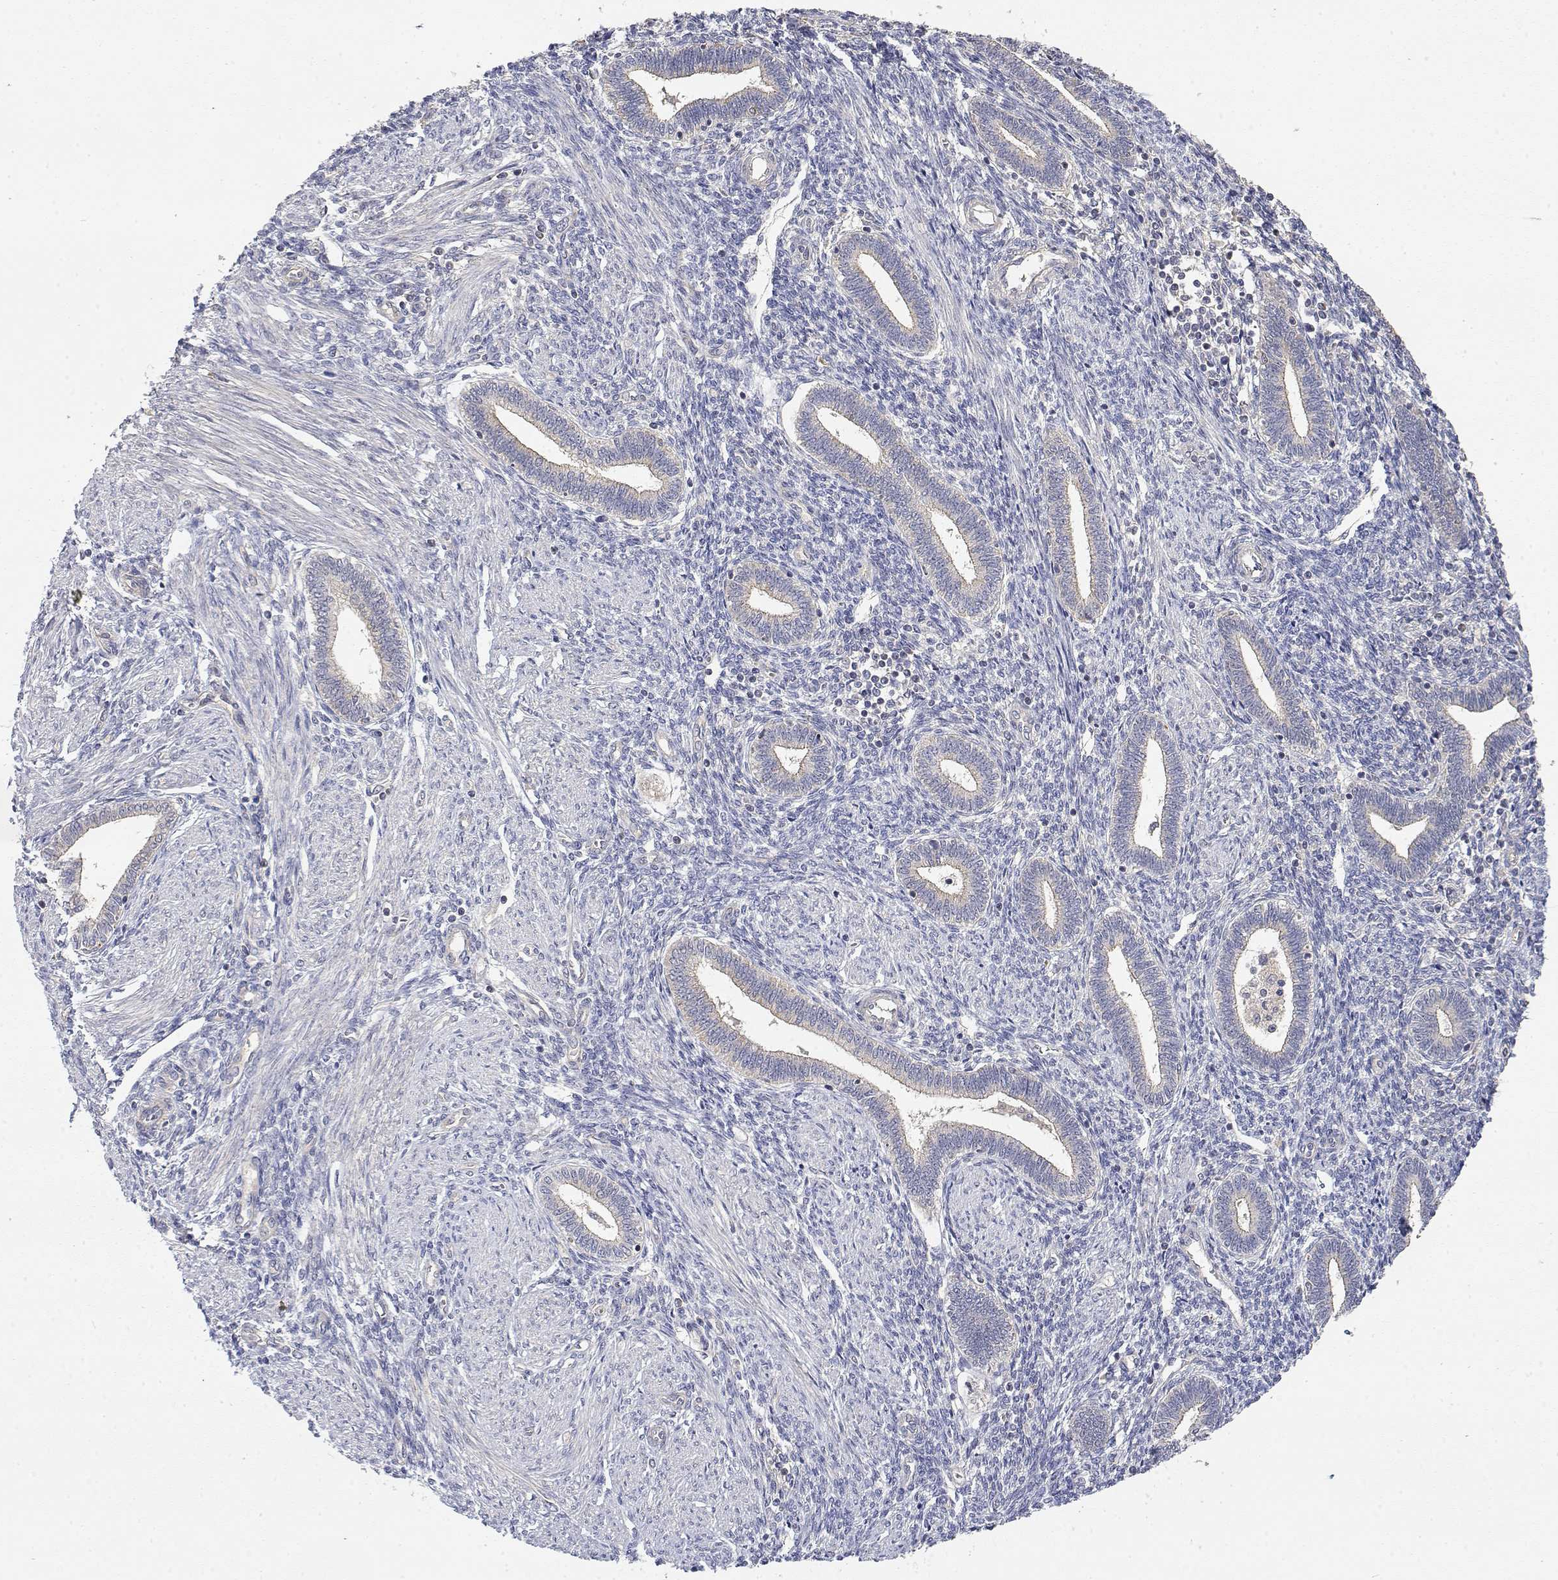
{"staining": {"intensity": "negative", "quantity": "none", "location": "none"}, "tissue": "endometrium", "cell_type": "Cells in endometrial stroma", "image_type": "normal", "snomed": [{"axis": "morphology", "description": "Normal tissue, NOS"}, {"axis": "topography", "description": "Endometrium"}], "caption": "This is an IHC micrograph of normal endometrium. There is no staining in cells in endometrial stroma.", "gene": "LONRF3", "patient": {"sex": "female", "age": 42}}